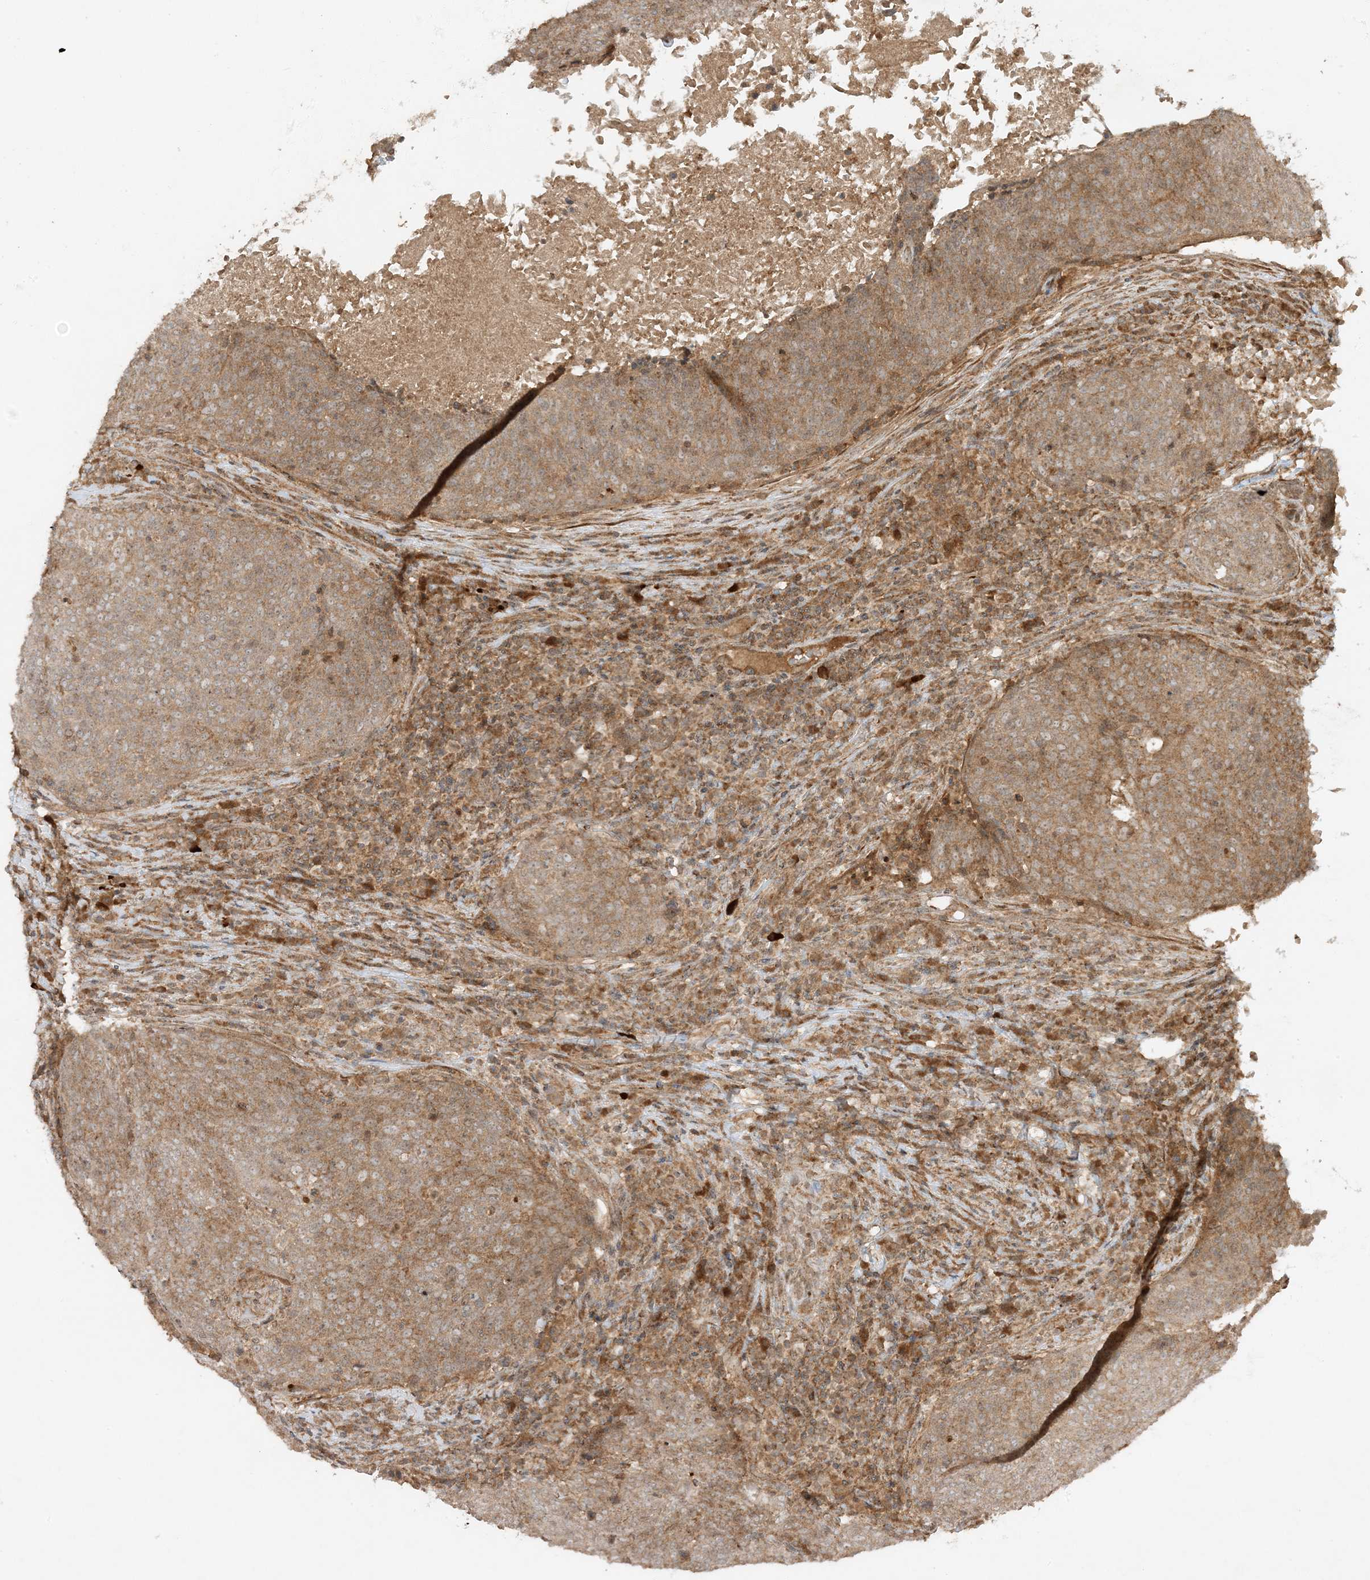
{"staining": {"intensity": "moderate", "quantity": ">75%", "location": "cytoplasmic/membranous"}, "tissue": "head and neck cancer", "cell_type": "Tumor cells", "image_type": "cancer", "snomed": [{"axis": "morphology", "description": "Squamous cell carcinoma, NOS"}, {"axis": "morphology", "description": "Squamous cell carcinoma, metastatic, NOS"}, {"axis": "topography", "description": "Lymph node"}, {"axis": "topography", "description": "Head-Neck"}], "caption": "Immunohistochemistry photomicrograph of neoplastic tissue: human head and neck metastatic squamous cell carcinoma stained using immunohistochemistry (IHC) demonstrates medium levels of moderate protein expression localized specifically in the cytoplasmic/membranous of tumor cells, appearing as a cytoplasmic/membranous brown color.", "gene": "XRN1", "patient": {"sex": "male", "age": 62}}